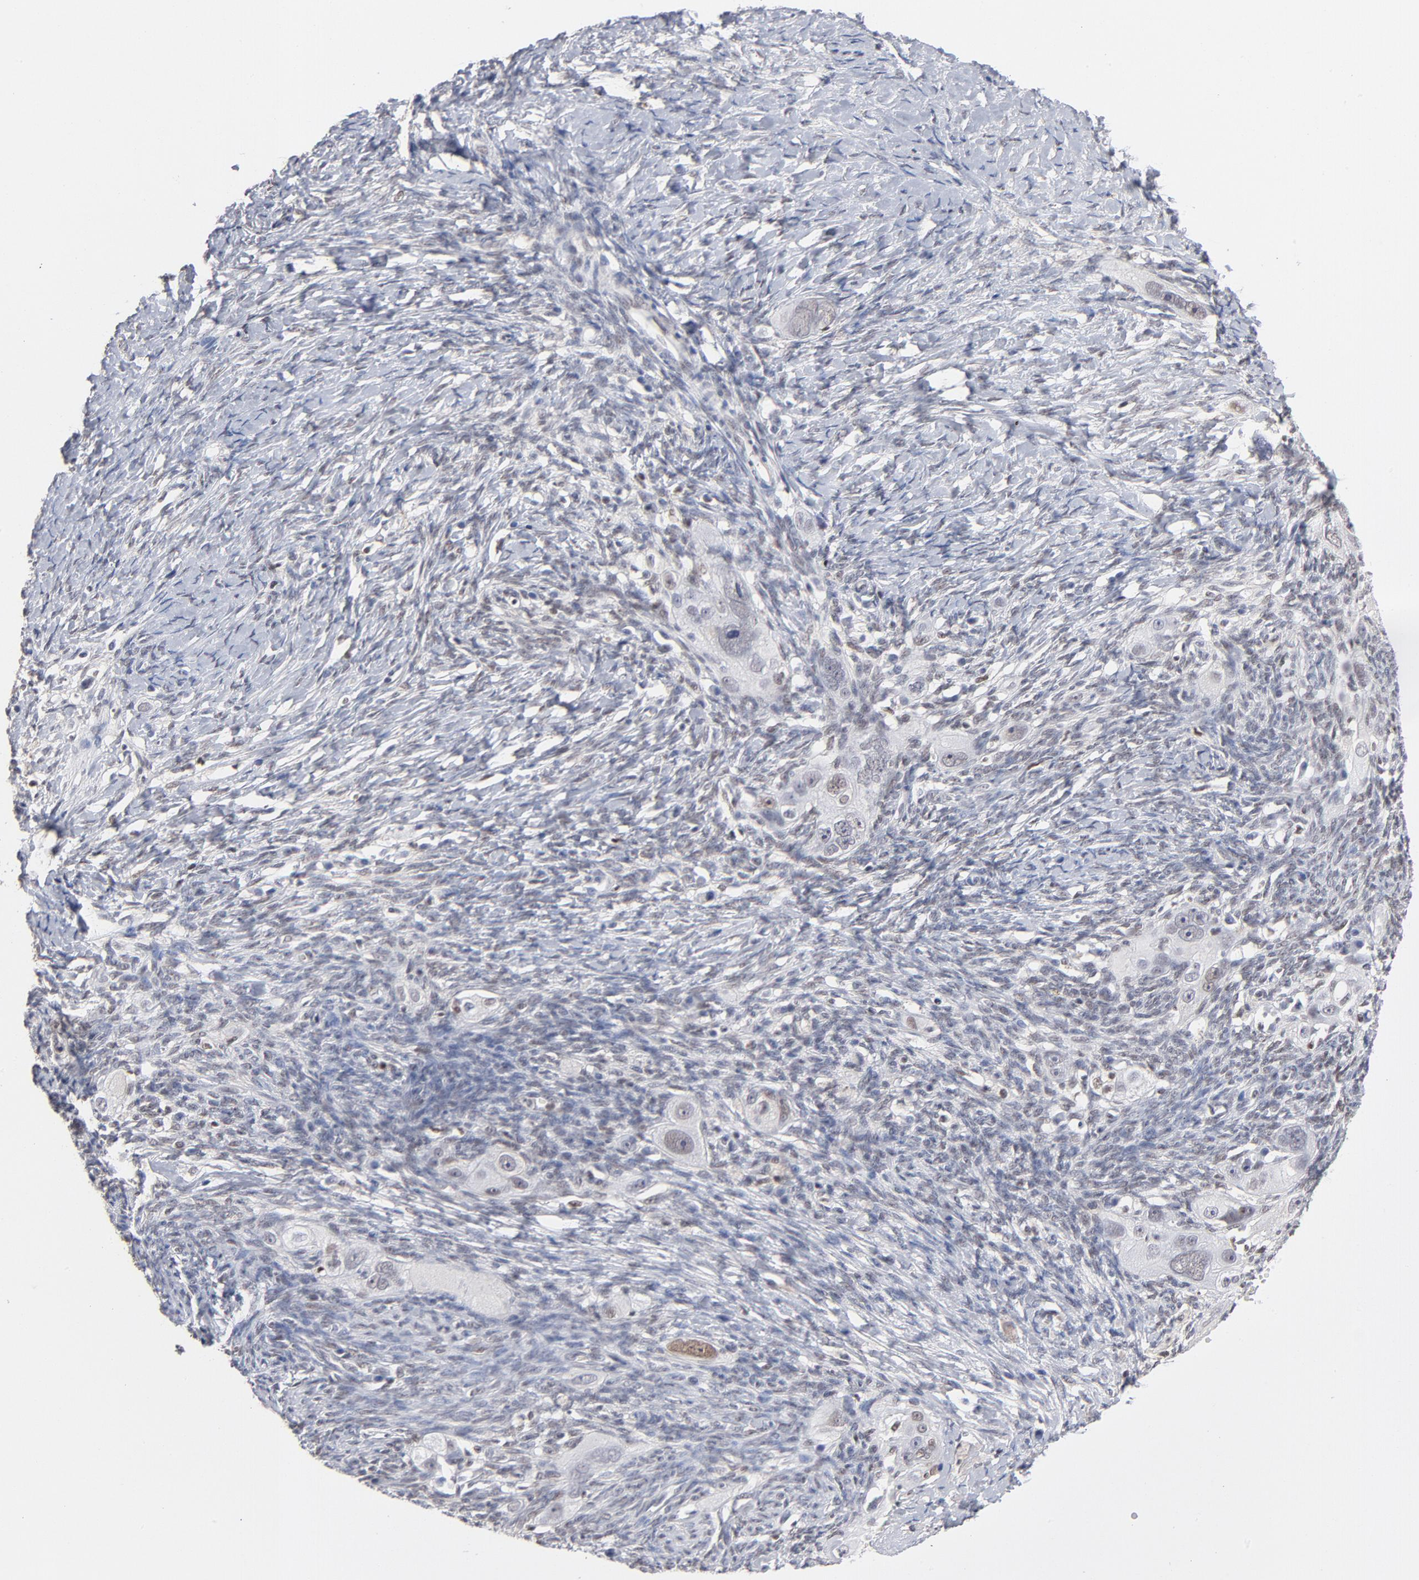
{"staining": {"intensity": "negative", "quantity": "none", "location": "none"}, "tissue": "ovarian cancer", "cell_type": "Tumor cells", "image_type": "cancer", "snomed": [{"axis": "morphology", "description": "Normal tissue, NOS"}, {"axis": "morphology", "description": "Cystadenocarcinoma, serous, NOS"}, {"axis": "topography", "description": "Ovary"}], "caption": "Ovarian cancer was stained to show a protein in brown. There is no significant staining in tumor cells. Brightfield microscopy of IHC stained with DAB (brown) and hematoxylin (blue), captured at high magnification.", "gene": "MAX", "patient": {"sex": "female", "age": 62}}